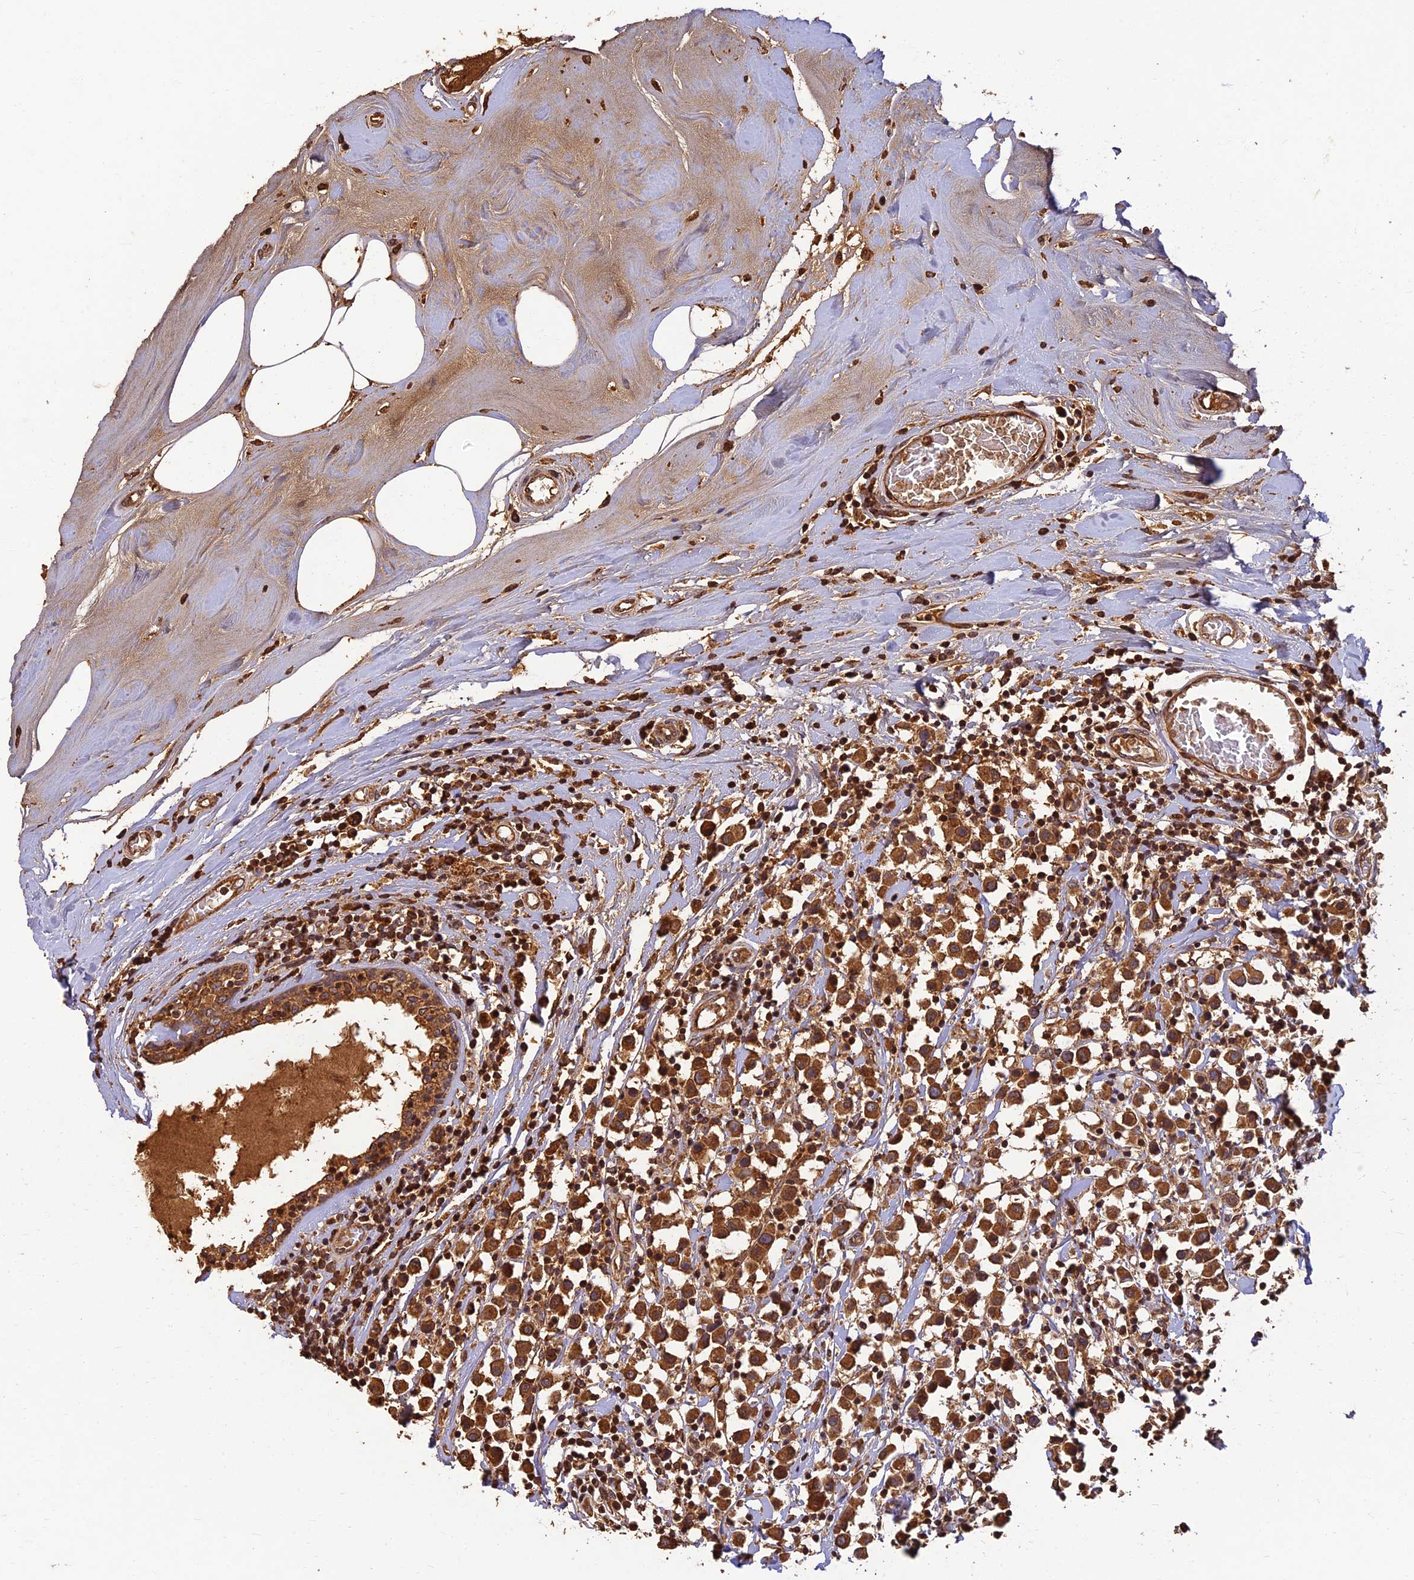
{"staining": {"intensity": "moderate", "quantity": ">75%", "location": "cytoplasmic/membranous"}, "tissue": "breast cancer", "cell_type": "Tumor cells", "image_type": "cancer", "snomed": [{"axis": "morphology", "description": "Duct carcinoma"}, {"axis": "topography", "description": "Breast"}], "caption": "Breast cancer stained with DAB immunohistochemistry (IHC) displays medium levels of moderate cytoplasmic/membranous expression in about >75% of tumor cells. Immunohistochemistry stains the protein of interest in brown and the nuclei are stained blue.", "gene": "CORO1C", "patient": {"sex": "female", "age": 61}}